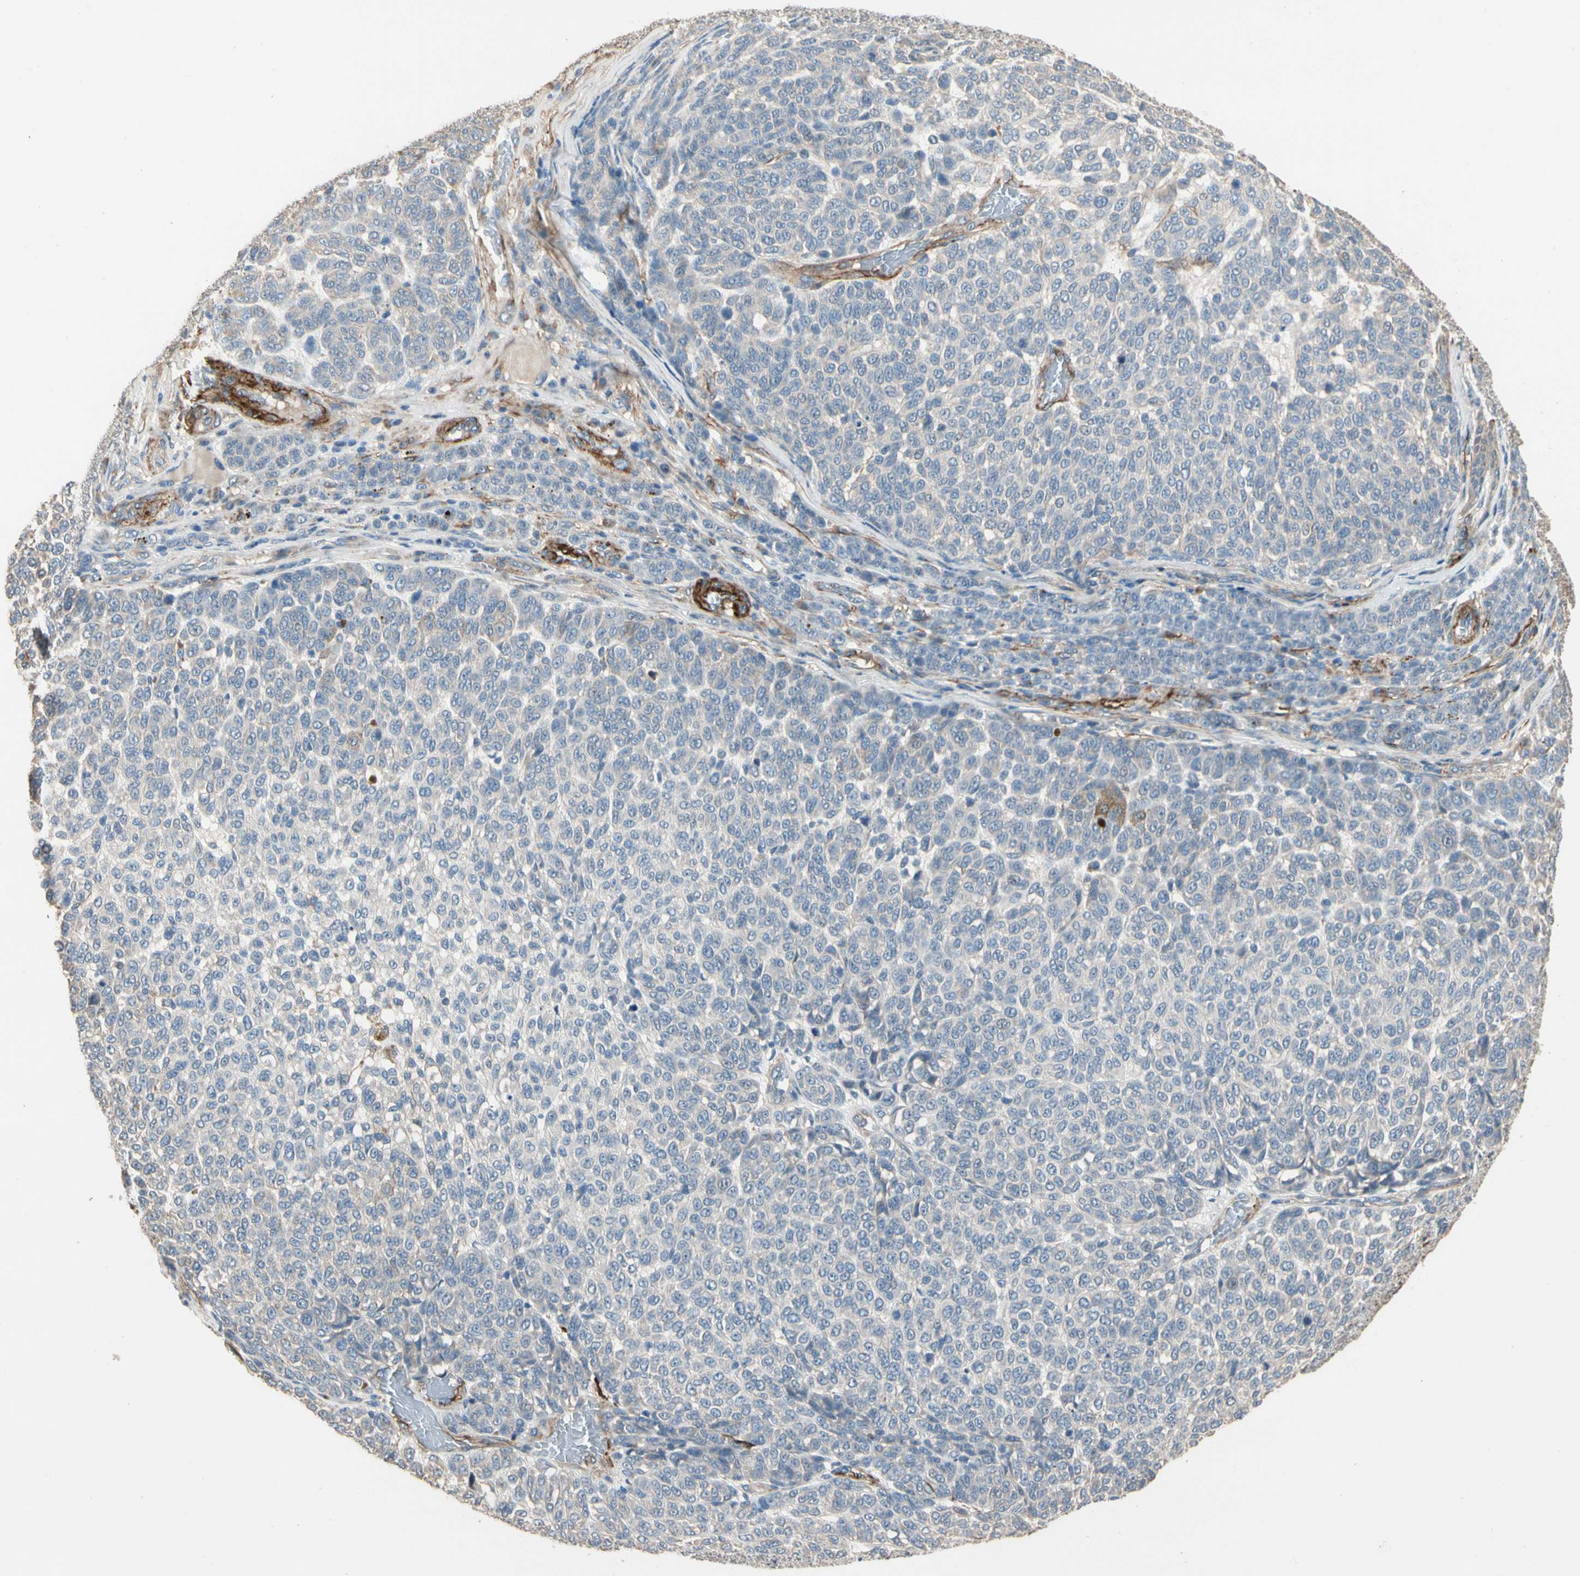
{"staining": {"intensity": "negative", "quantity": "none", "location": "none"}, "tissue": "melanoma", "cell_type": "Tumor cells", "image_type": "cancer", "snomed": [{"axis": "morphology", "description": "Malignant melanoma, NOS"}, {"axis": "topography", "description": "Skin"}], "caption": "A histopathology image of human melanoma is negative for staining in tumor cells.", "gene": "SUSD2", "patient": {"sex": "male", "age": 59}}